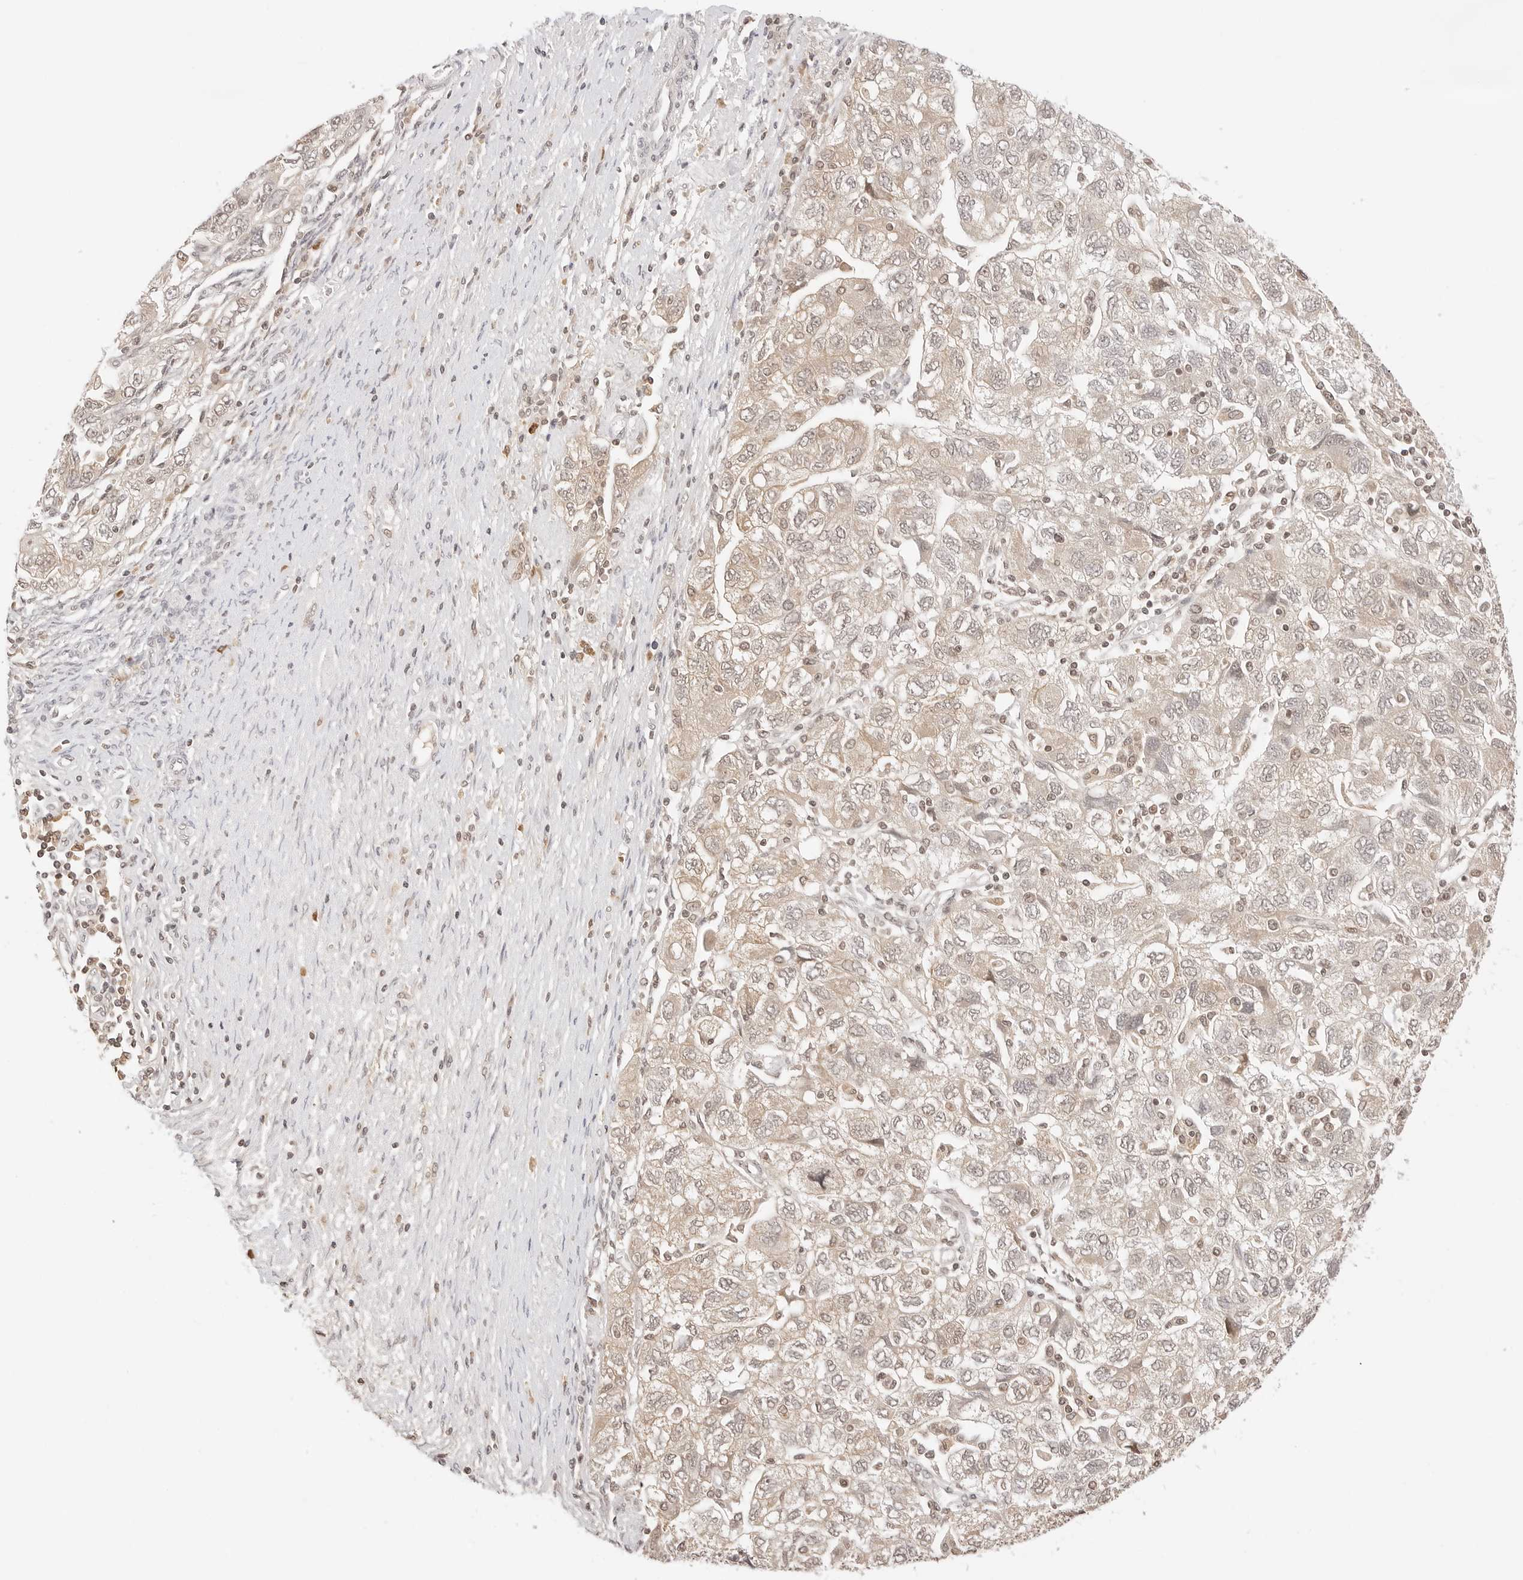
{"staining": {"intensity": "weak", "quantity": ">75%", "location": "cytoplasmic/membranous"}, "tissue": "ovarian cancer", "cell_type": "Tumor cells", "image_type": "cancer", "snomed": [{"axis": "morphology", "description": "Carcinoma, NOS"}, {"axis": "morphology", "description": "Cystadenocarcinoma, serous, NOS"}, {"axis": "topography", "description": "Ovary"}], "caption": "DAB (3,3'-diaminobenzidine) immunohistochemical staining of human ovarian serous cystadenocarcinoma displays weak cytoplasmic/membranous protein staining in about >75% of tumor cells.", "gene": "SEPTIN4", "patient": {"sex": "female", "age": 69}}